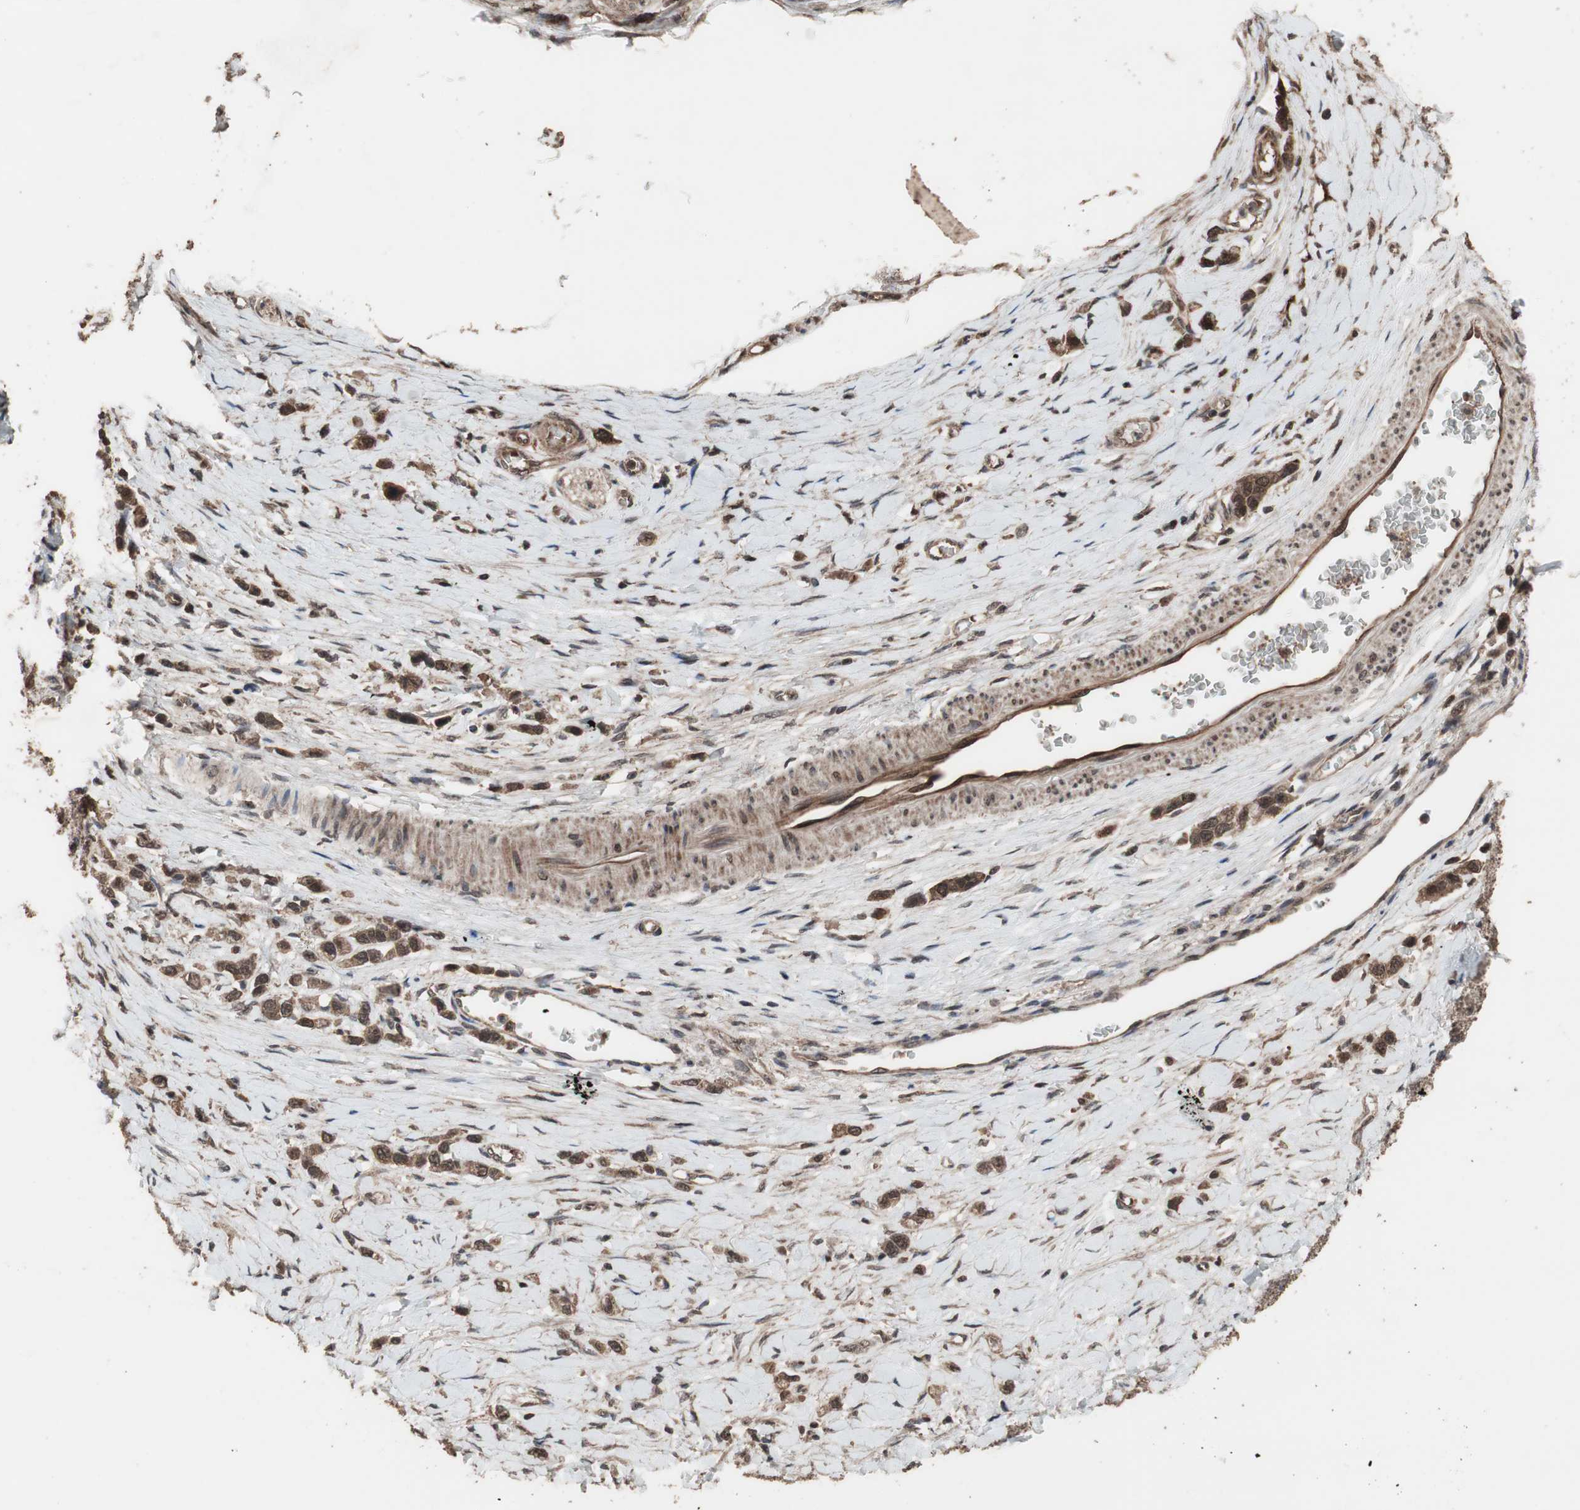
{"staining": {"intensity": "moderate", "quantity": ">75%", "location": "cytoplasmic/membranous"}, "tissue": "stomach cancer", "cell_type": "Tumor cells", "image_type": "cancer", "snomed": [{"axis": "morphology", "description": "Normal tissue, NOS"}, {"axis": "morphology", "description": "Adenocarcinoma, NOS"}, {"axis": "topography", "description": "Stomach, upper"}, {"axis": "topography", "description": "Stomach"}], "caption": "IHC of human stomach adenocarcinoma displays medium levels of moderate cytoplasmic/membranous expression in approximately >75% of tumor cells.", "gene": "KANSL1", "patient": {"sex": "female", "age": 65}}